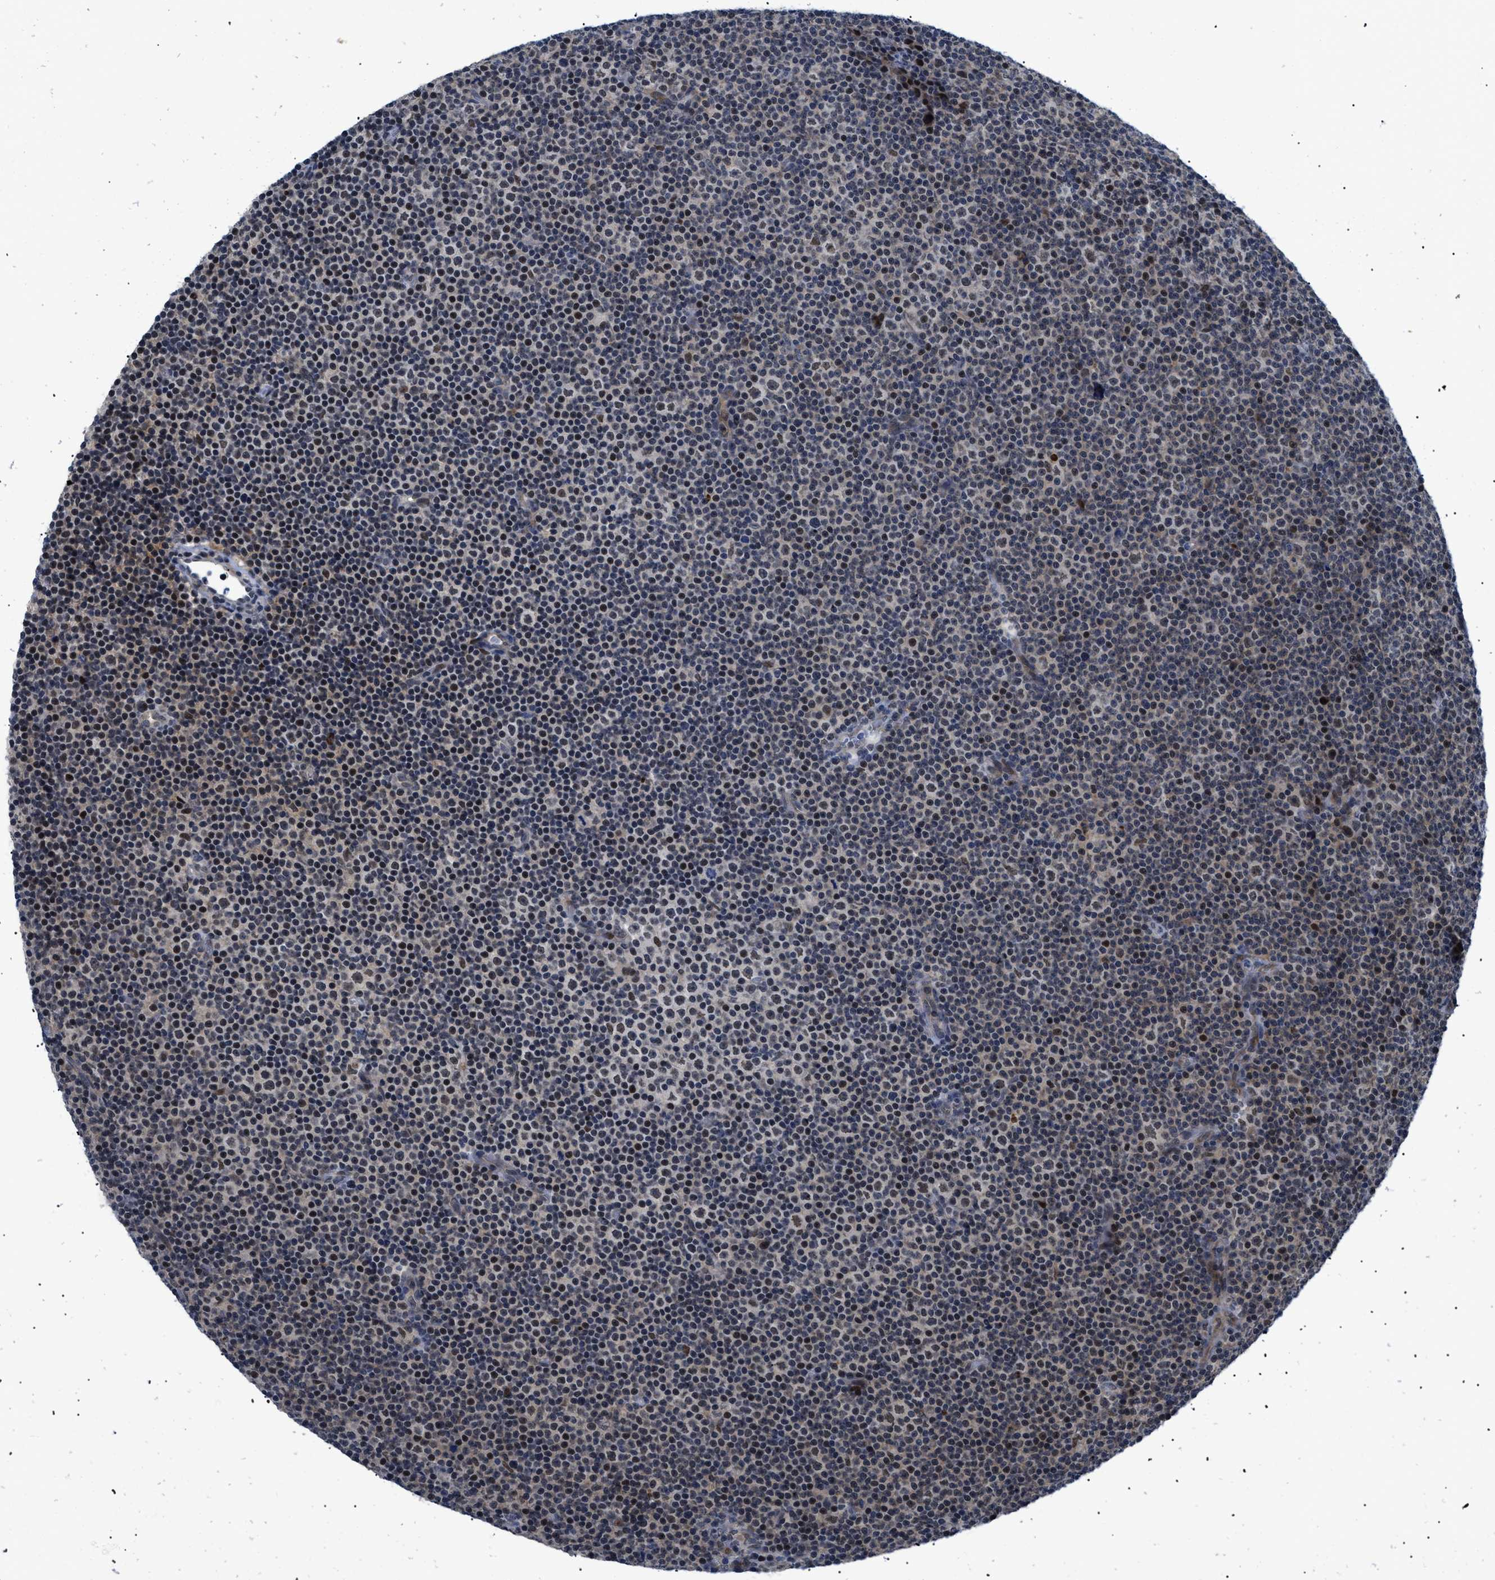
{"staining": {"intensity": "moderate", "quantity": ">75%", "location": "nuclear"}, "tissue": "lymphoma", "cell_type": "Tumor cells", "image_type": "cancer", "snomed": [{"axis": "morphology", "description": "Malignant lymphoma, non-Hodgkin's type, Low grade"}, {"axis": "topography", "description": "Lymph node"}], "caption": "Lymphoma stained with a brown dye reveals moderate nuclear positive positivity in approximately >75% of tumor cells.", "gene": "SLC29A2", "patient": {"sex": "female", "age": 67}}